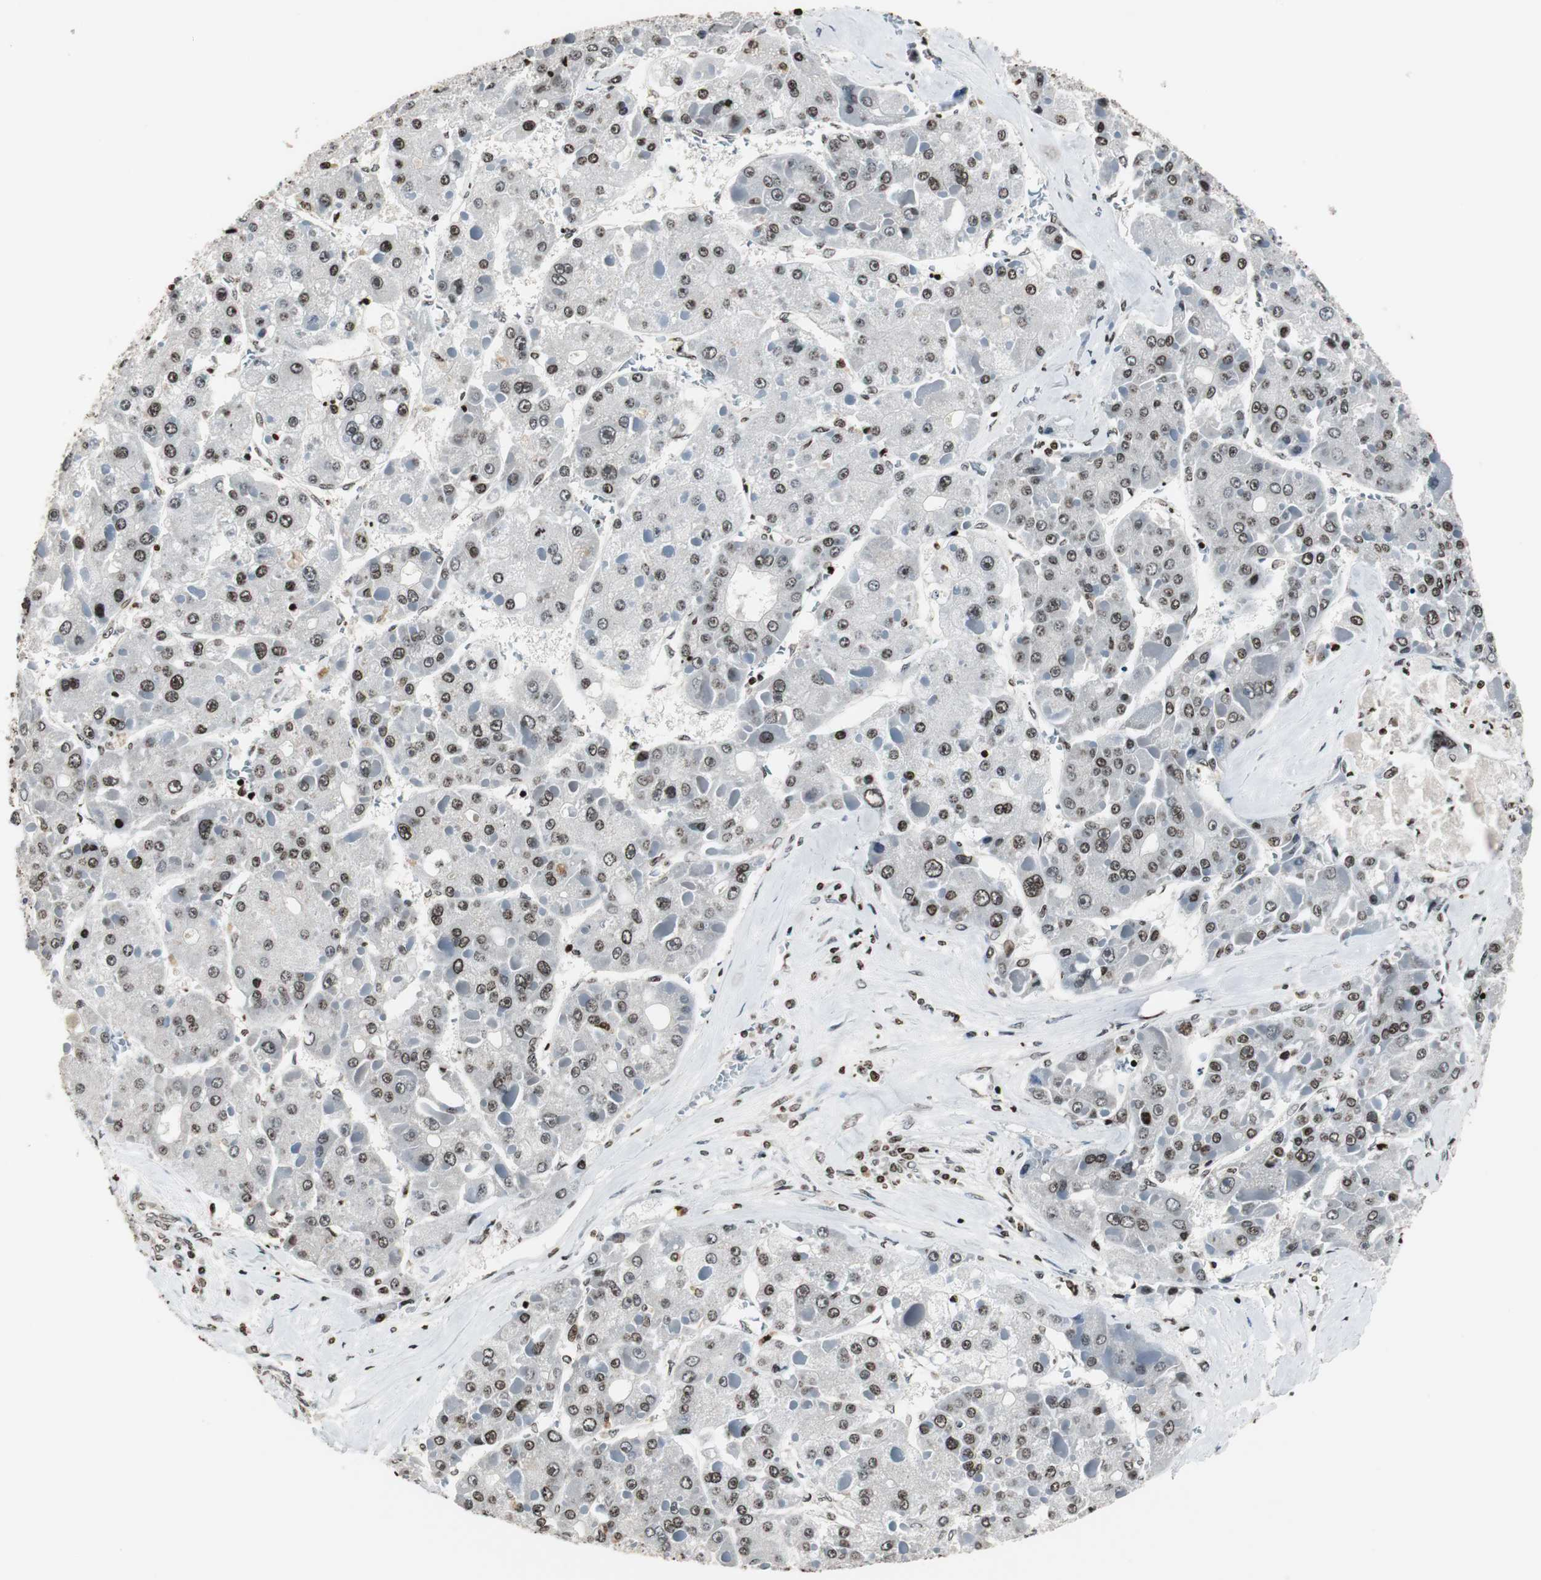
{"staining": {"intensity": "strong", "quantity": "25%-75%", "location": "nuclear"}, "tissue": "liver cancer", "cell_type": "Tumor cells", "image_type": "cancer", "snomed": [{"axis": "morphology", "description": "Carcinoma, Hepatocellular, NOS"}, {"axis": "topography", "description": "Liver"}], "caption": "This is a photomicrograph of immunohistochemistry (IHC) staining of liver cancer (hepatocellular carcinoma), which shows strong expression in the nuclear of tumor cells.", "gene": "PAXIP1", "patient": {"sex": "female", "age": 73}}